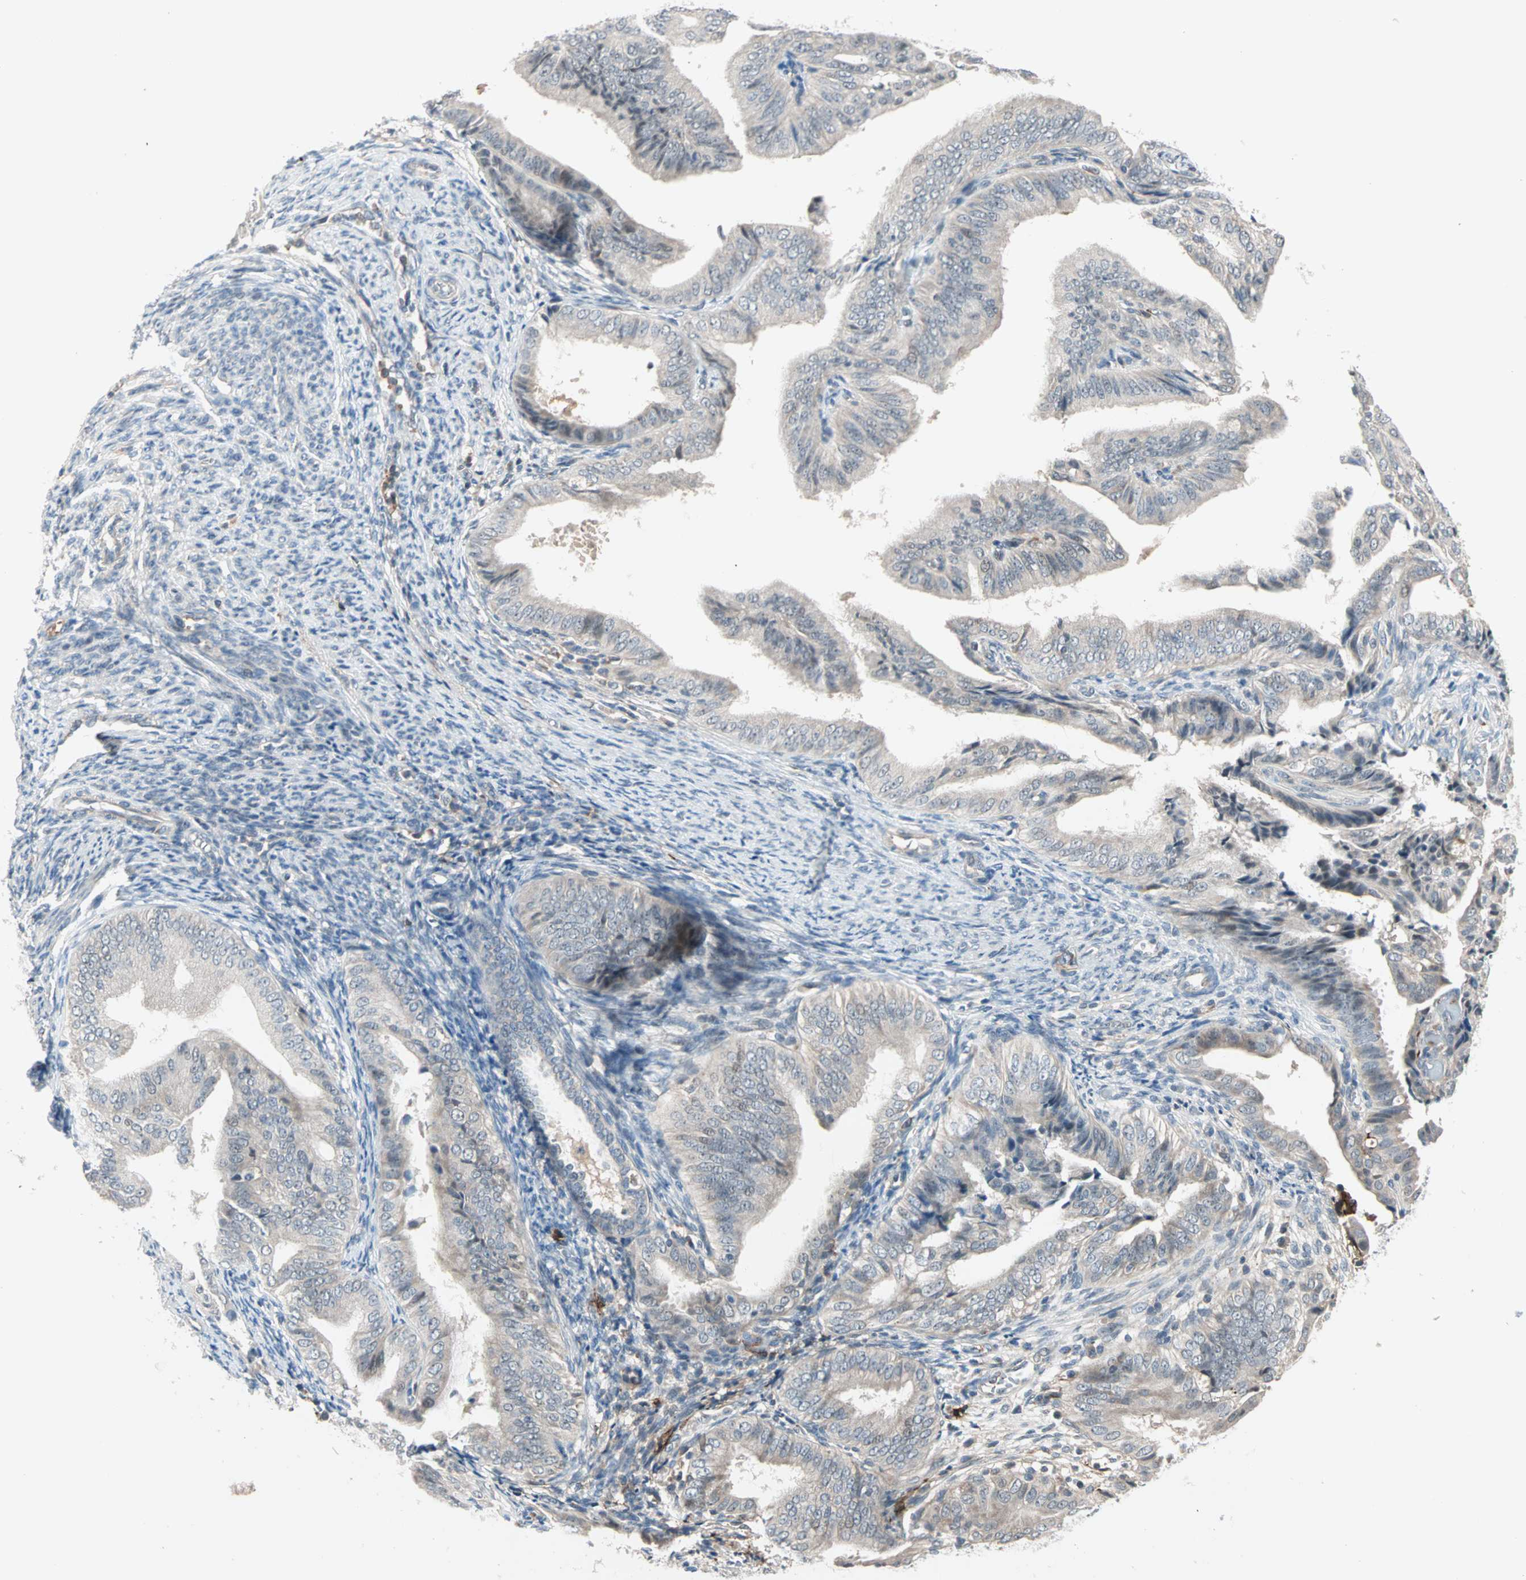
{"staining": {"intensity": "weak", "quantity": "25%-75%", "location": "cytoplasmic/membranous"}, "tissue": "endometrial cancer", "cell_type": "Tumor cells", "image_type": "cancer", "snomed": [{"axis": "morphology", "description": "Adenocarcinoma, NOS"}, {"axis": "topography", "description": "Endometrium"}], "caption": "Endometrial adenocarcinoma stained for a protein (brown) demonstrates weak cytoplasmic/membranous positive expression in about 25%-75% of tumor cells.", "gene": "PROS1", "patient": {"sex": "female", "age": 58}}